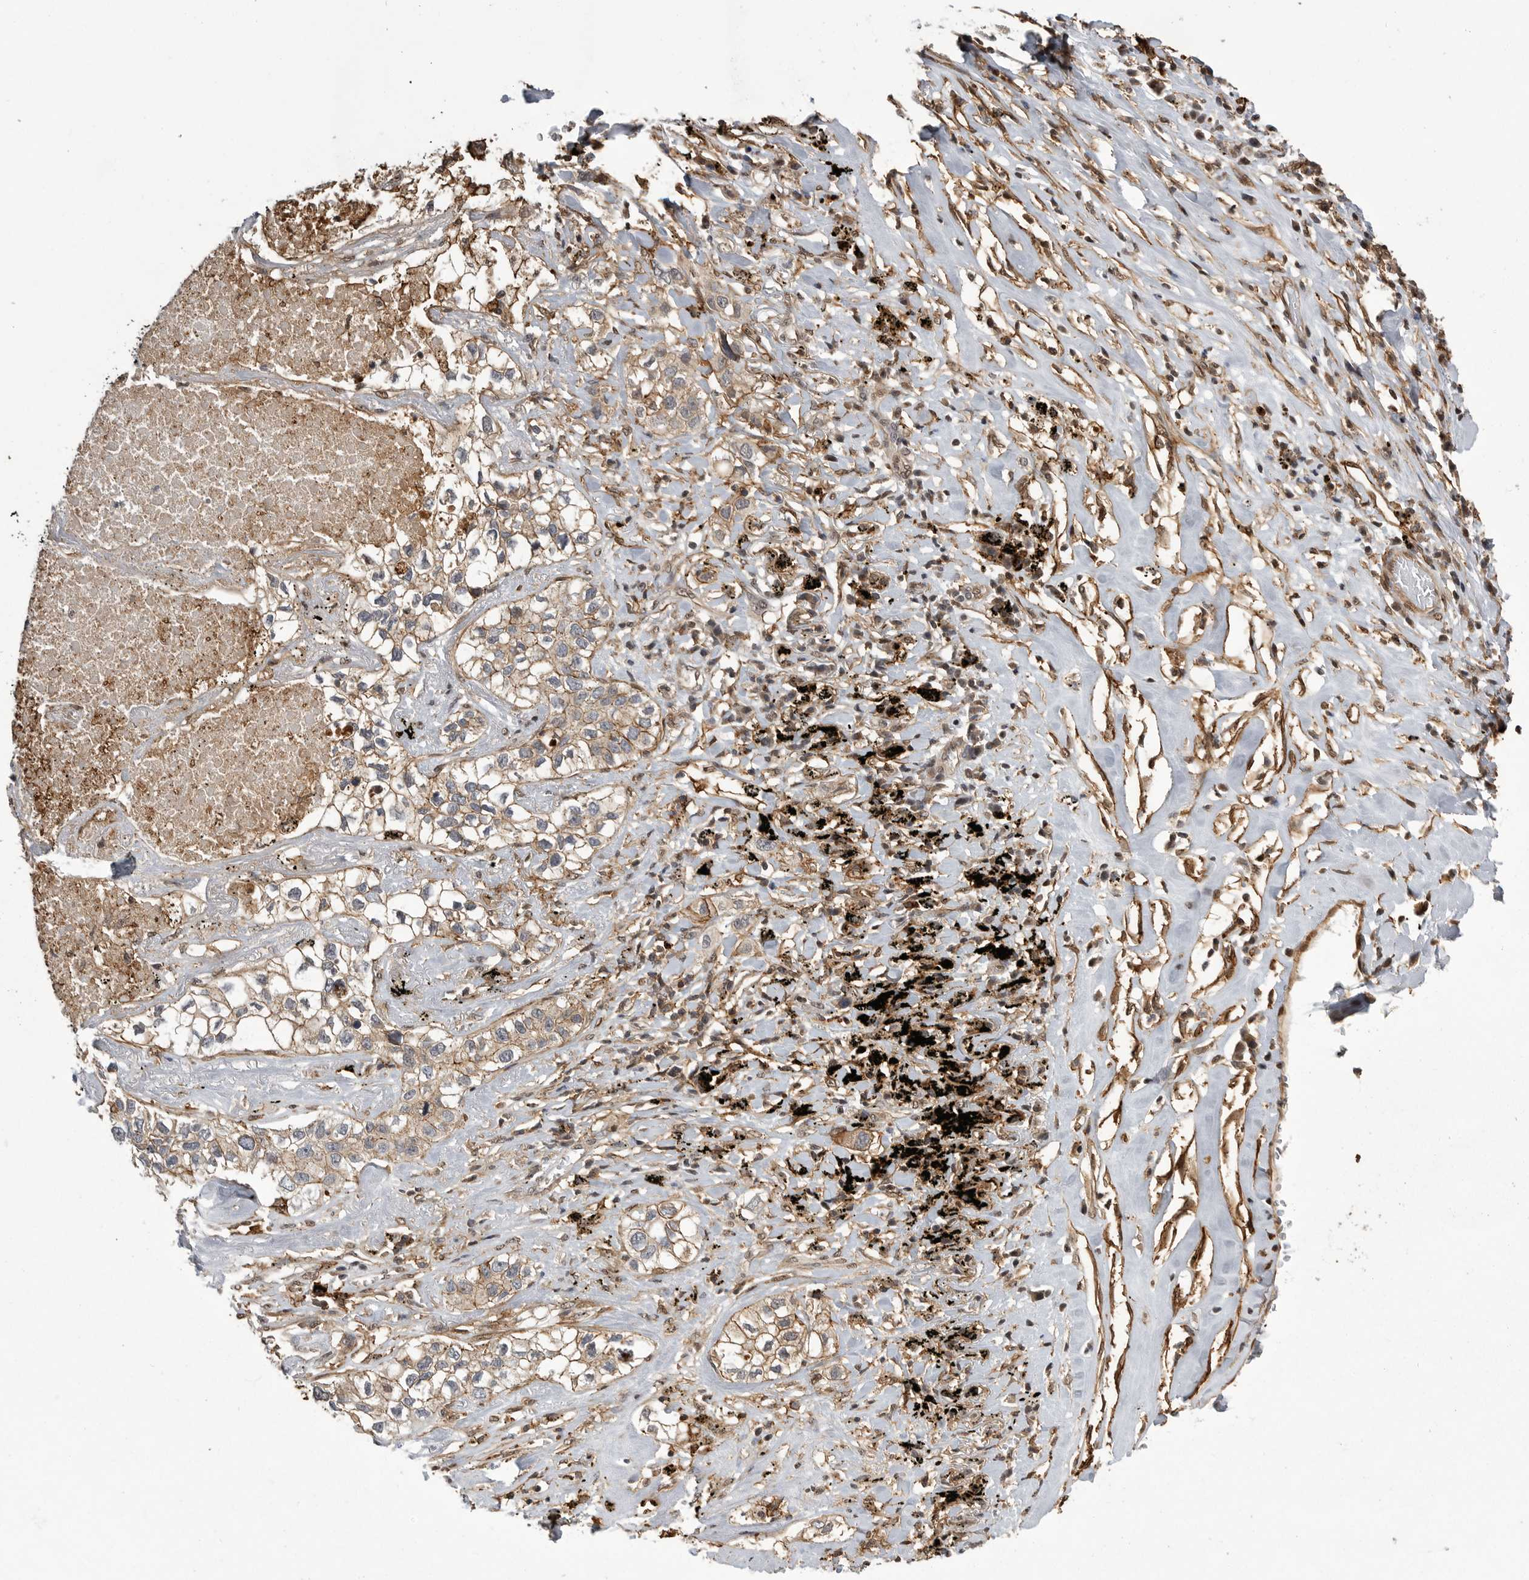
{"staining": {"intensity": "weak", "quantity": ">75%", "location": "cytoplasmic/membranous"}, "tissue": "lung cancer", "cell_type": "Tumor cells", "image_type": "cancer", "snomed": [{"axis": "morphology", "description": "Adenocarcinoma, NOS"}, {"axis": "topography", "description": "Lung"}], "caption": "A photomicrograph showing weak cytoplasmic/membranous staining in about >75% of tumor cells in lung cancer (adenocarcinoma), as visualized by brown immunohistochemical staining.", "gene": "NECTIN1", "patient": {"sex": "male", "age": 63}}